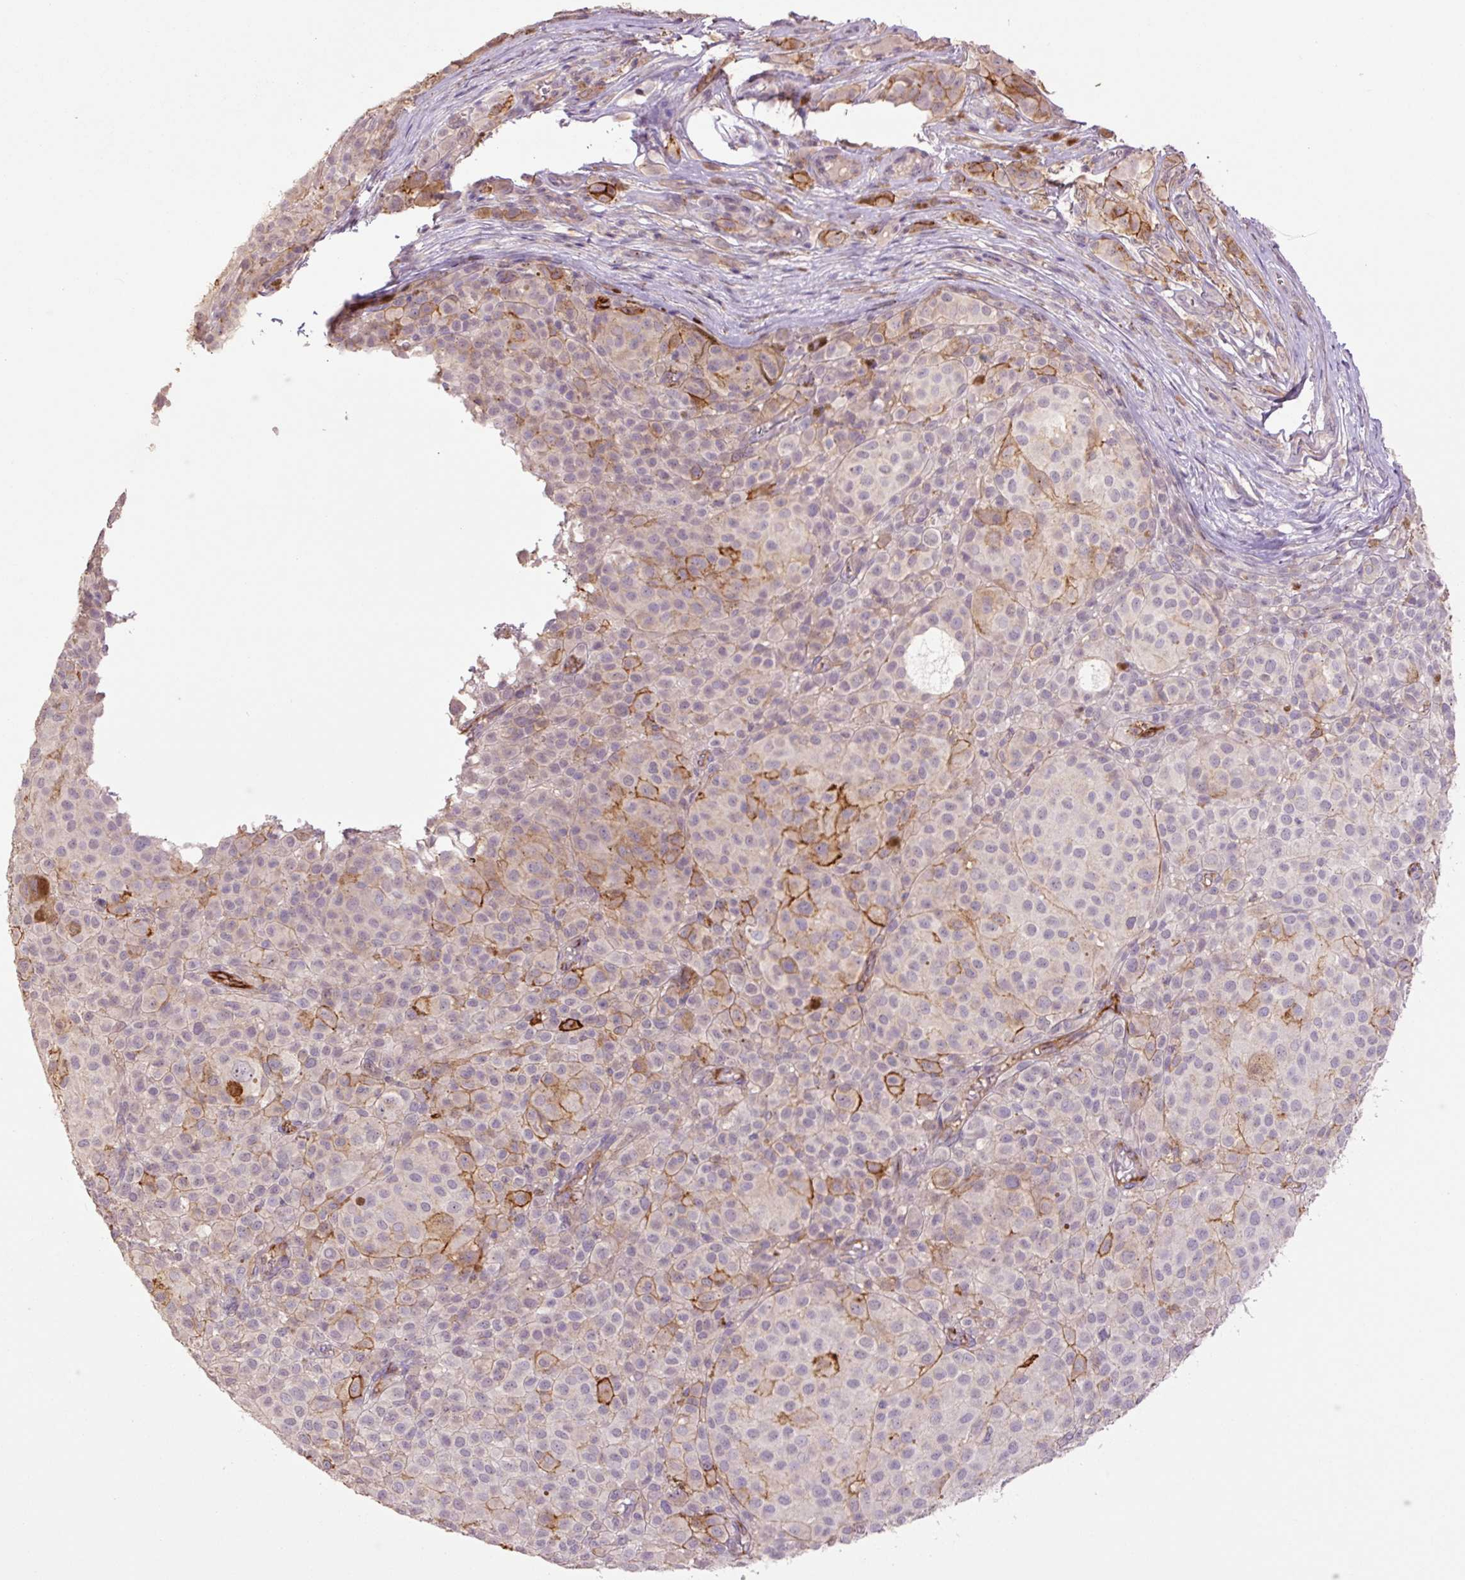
{"staining": {"intensity": "strong", "quantity": "25%-75%", "location": "cytoplasmic/membranous"}, "tissue": "melanoma", "cell_type": "Tumor cells", "image_type": "cancer", "snomed": [{"axis": "morphology", "description": "Malignant melanoma, NOS"}, {"axis": "topography", "description": "Skin"}], "caption": "The immunohistochemical stain labels strong cytoplasmic/membranous staining in tumor cells of melanoma tissue.", "gene": "SLC1A4", "patient": {"sex": "male", "age": 64}}